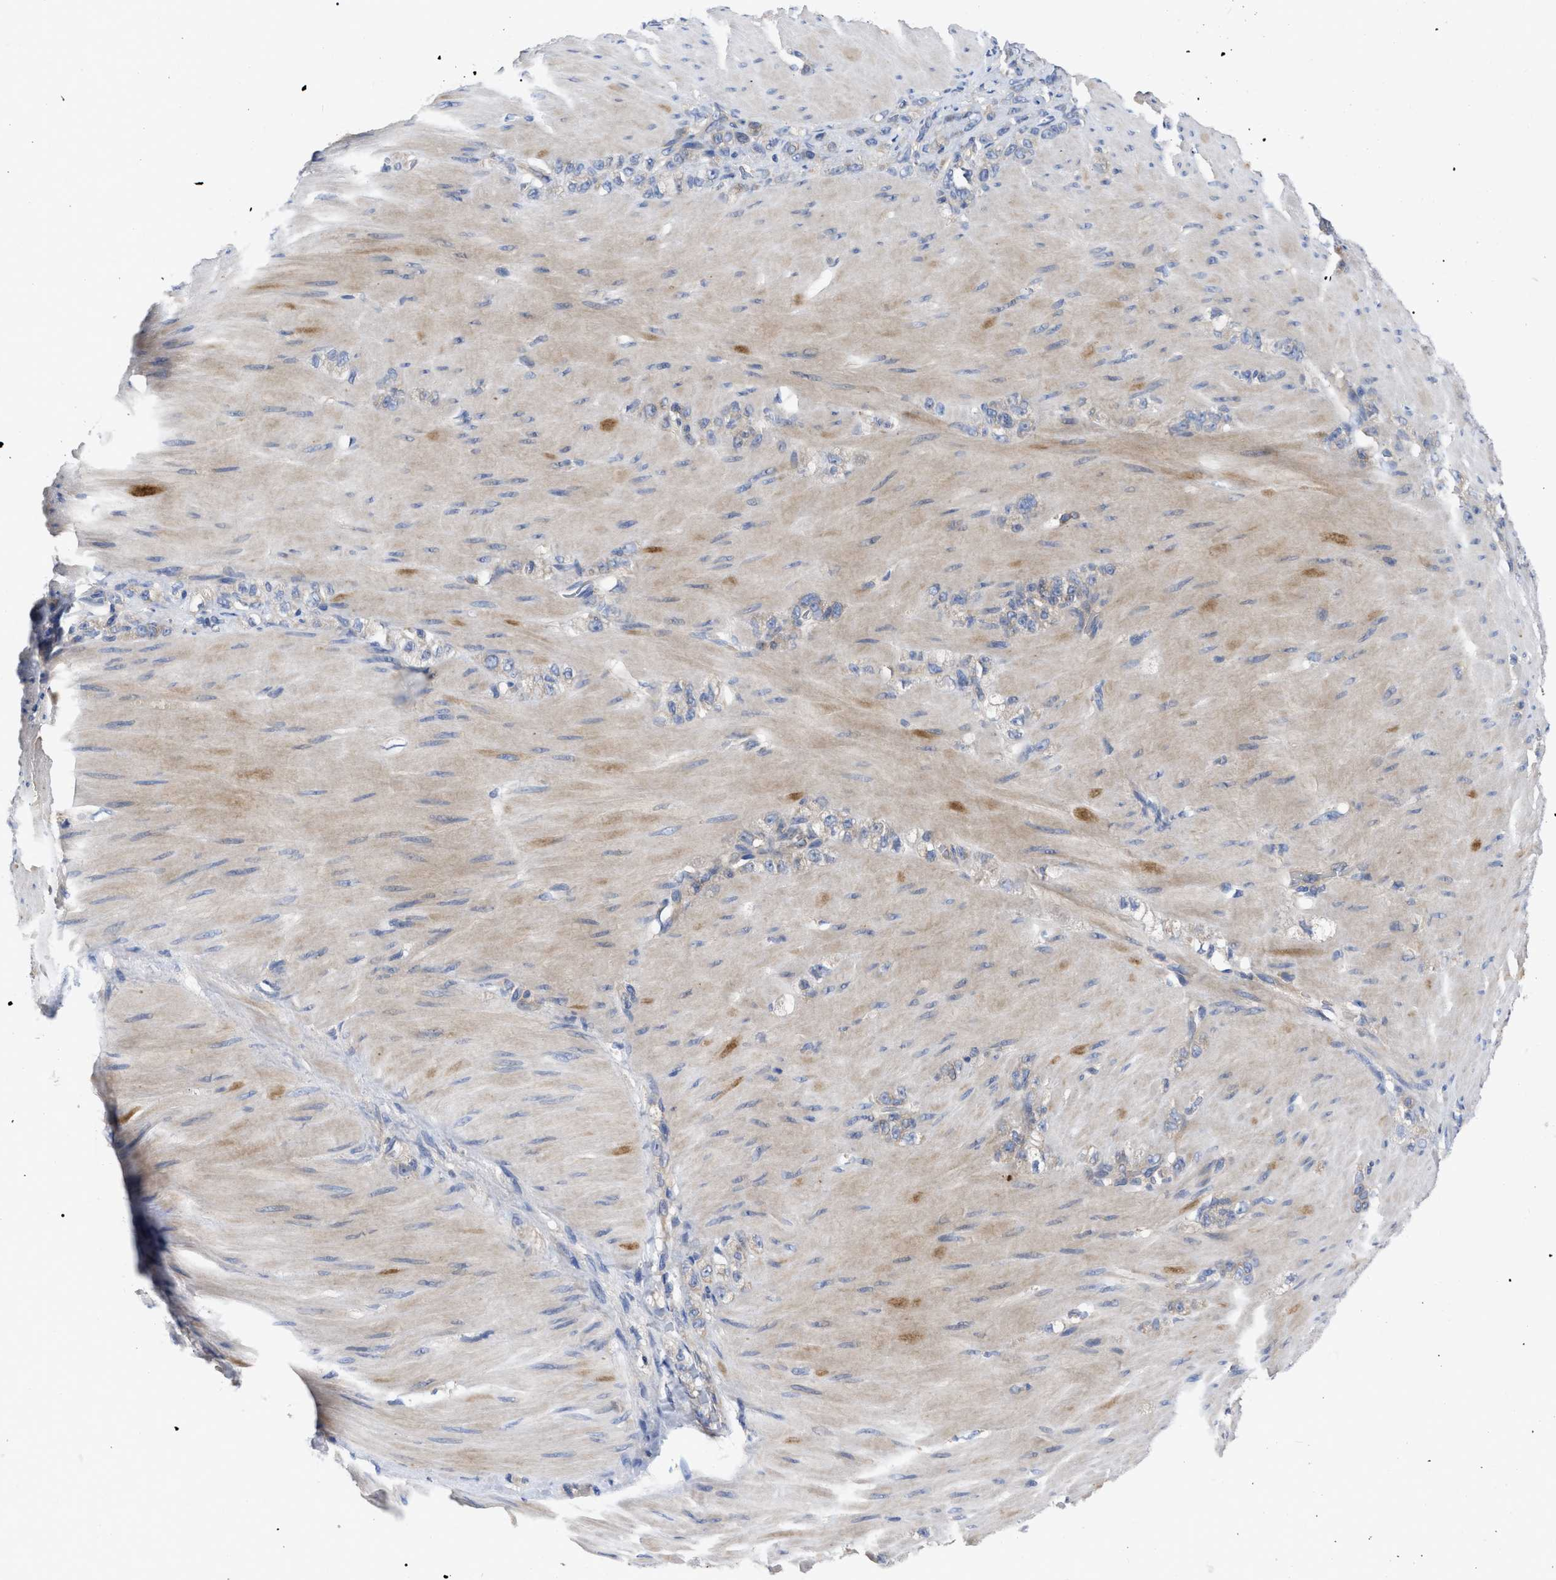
{"staining": {"intensity": "negative", "quantity": "none", "location": "none"}, "tissue": "stomach cancer", "cell_type": "Tumor cells", "image_type": "cancer", "snomed": [{"axis": "morphology", "description": "Normal tissue, NOS"}, {"axis": "morphology", "description": "Adenocarcinoma, NOS"}, {"axis": "topography", "description": "Stomach"}], "caption": "Stomach adenocarcinoma was stained to show a protein in brown. There is no significant expression in tumor cells.", "gene": "RAP1GDS1", "patient": {"sex": "male", "age": 82}}